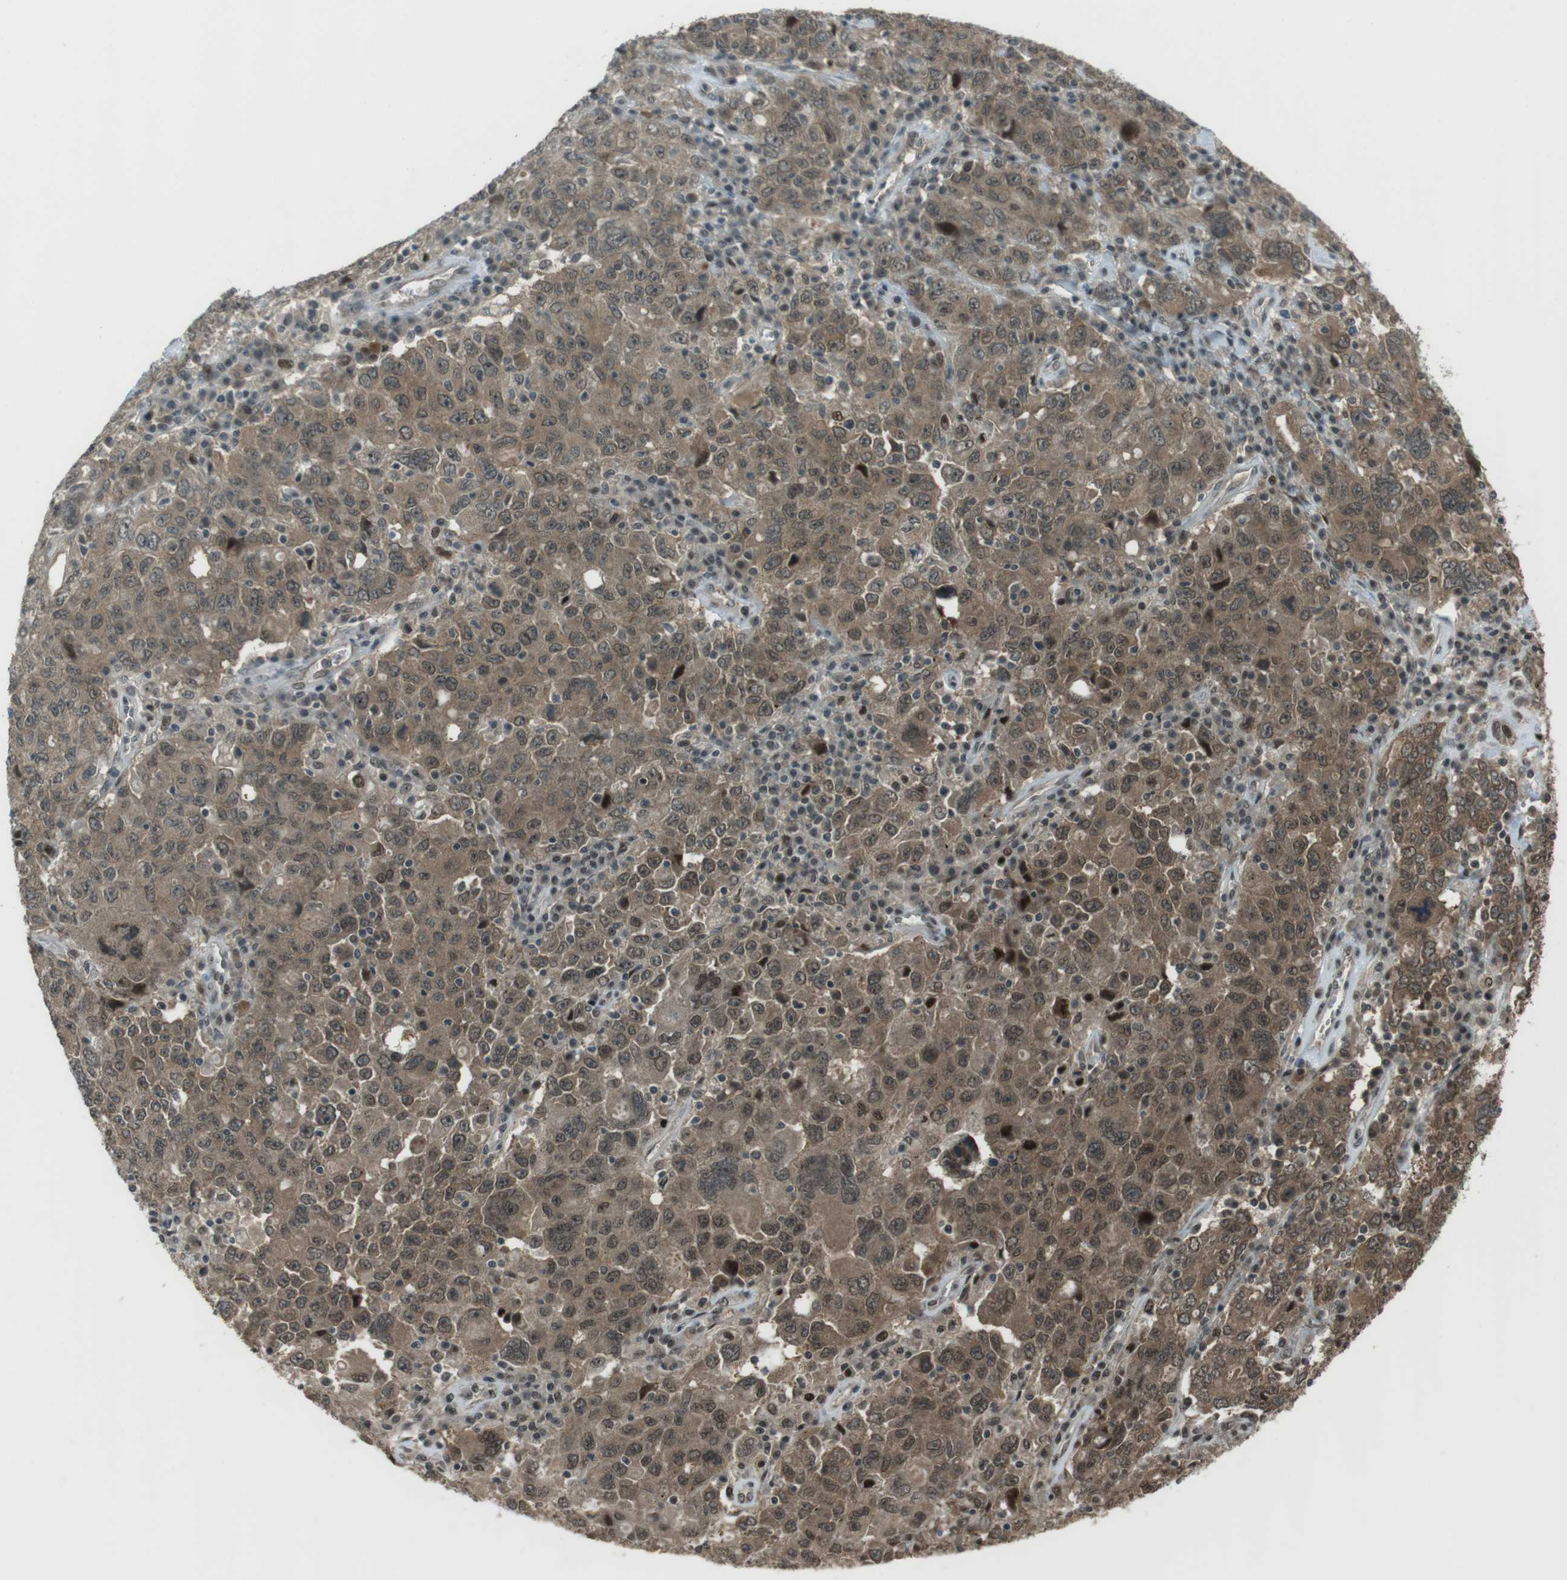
{"staining": {"intensity": "moderate", "quantity": ">75%", "location": "cytoplasmic/membranous,nuclear"}, "tissue": "ovarian cancer", "cell_type": "Tumor cells", "image_type": "cancer", "snomed": [{"axis": "morphology", "description": "Carcinoma, endometroid"}, {"axis": "topography", "description": "Ovary"}], "caption": "Brown immunohistochemical staining in ovarian endometroid carcinoma demonstrates moderate cytoplasmic/membranous and nuclear expression in about >75% of tumor cells. (DAB IHC, brown staining for protein, blue staining for nuclei).", "gene": "SLITRK5", "patient": {"sex": "female", "age": 62}}